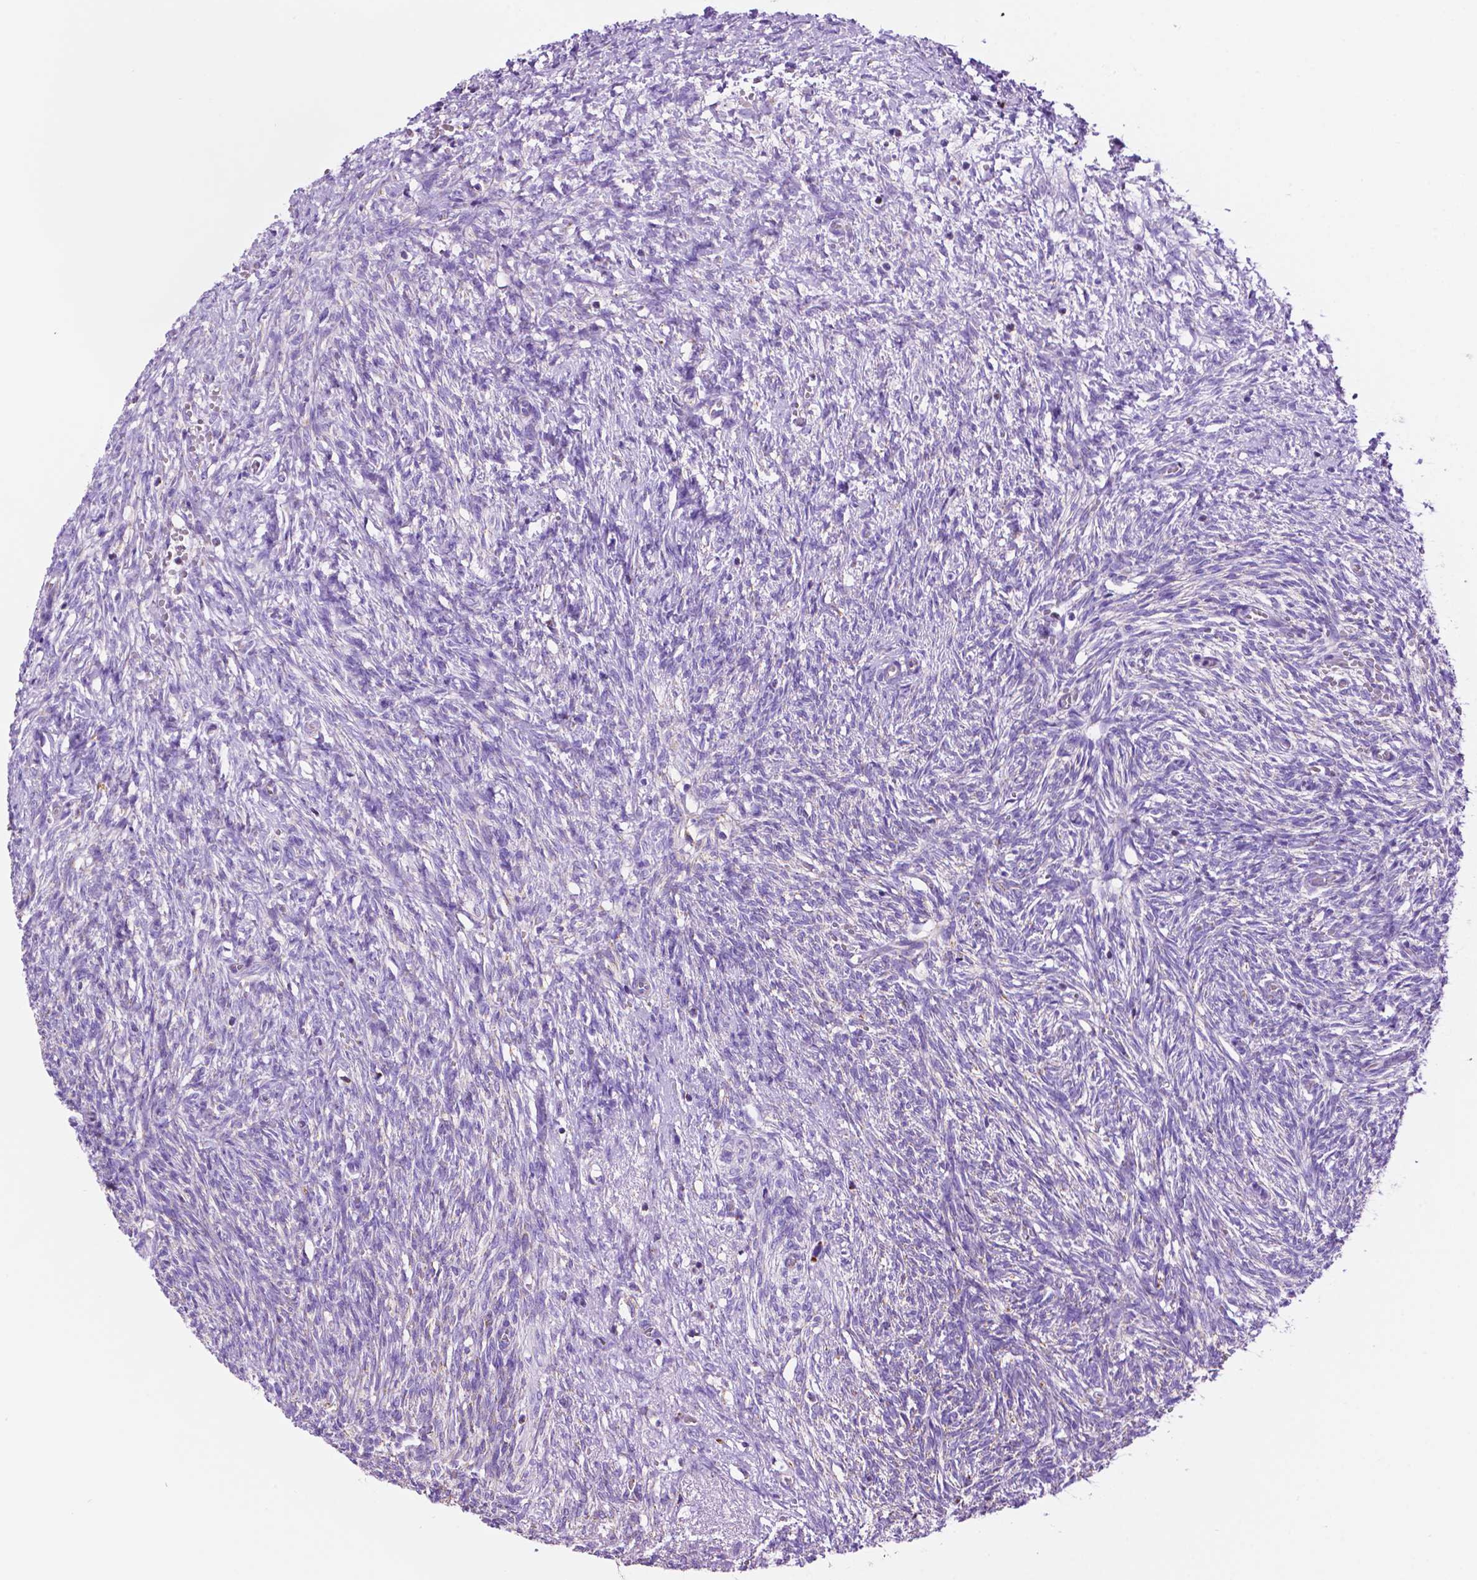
{"staining": {"intensity": "strong", "quantity": ">75%", "location": "cytoplasmic/membranous"}, "tissue": "ovary", "cell_type": "Follicle cells", "image_type": "normal", "snomed": [{"axis": "morphology", "description": "Normal tissue, NOS"}, {"axis": "topography", "description": "Ovary"}], "caption": "Ovary stained with DAB (3,3'-diaminobenzidine) immunohistochemistry (IHC) displays high levels of strong cytoplasmic/membranous positivity in approximately >75% of follicle cells.", "gene": "GDPD5", "patient": {"sex": "female", "age": 46}}